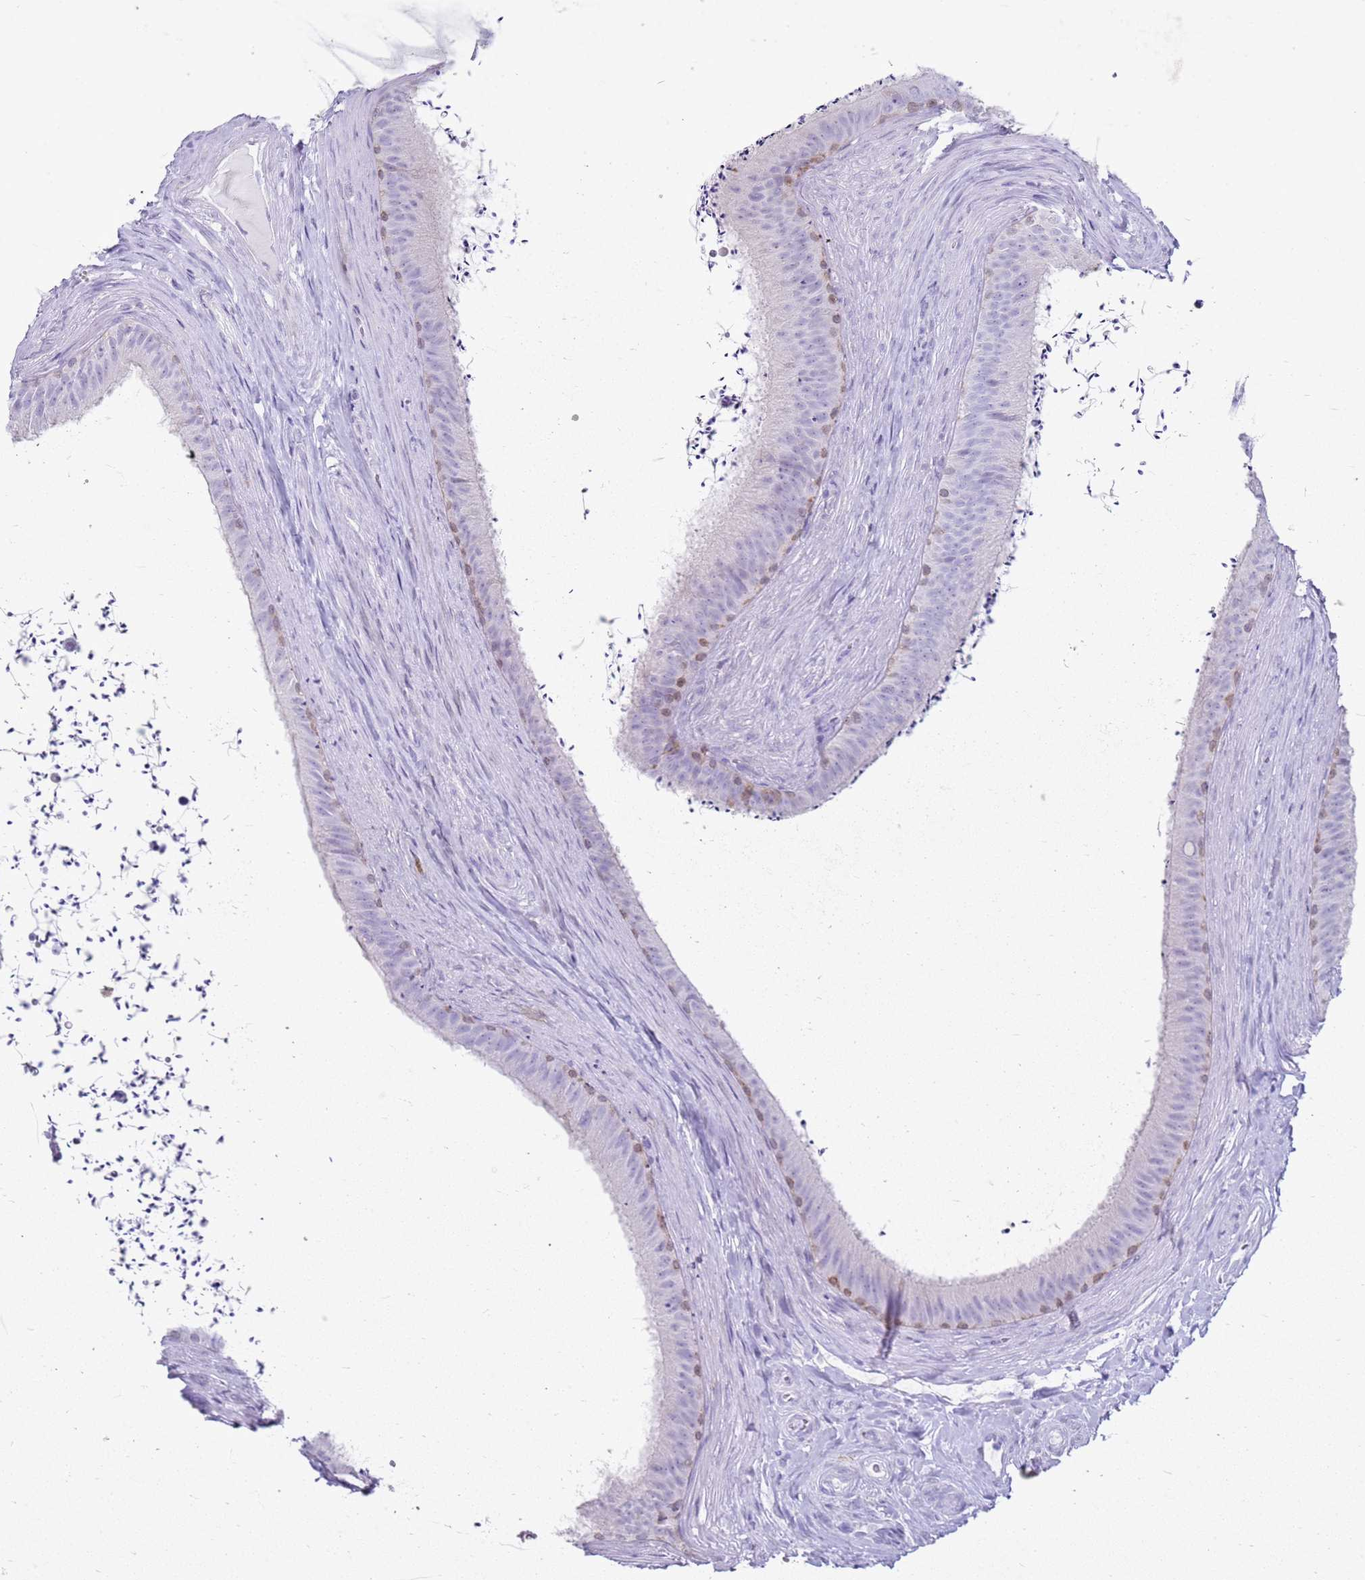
{"staining": {"intensity": "weak", "quantity": "<25%", "location": "cytoplasmic/membranous"}, "tissue": "epididymis", "cell_type": "Glandular cells", "image_type": "normal", "snomed": [{"axis": "morphology", "description": "Normal tissue, NOS"}, {"axis": "topography", "description": "Testis"}, {"axis": "topography", "description": "Epididymis"}], "caption": "Immunohistochemistry histopathology image of benign epididymis: epididymis stained with DAB exhibits no significant protein positivity in glandular cells. Brightfield microscopy of immunohistochemistry stained with DAB (brown) and hematoxylin (blue), captured at high magnification.", "gene": "CSTA", "patient": {"sex": "male", "age": 41}}